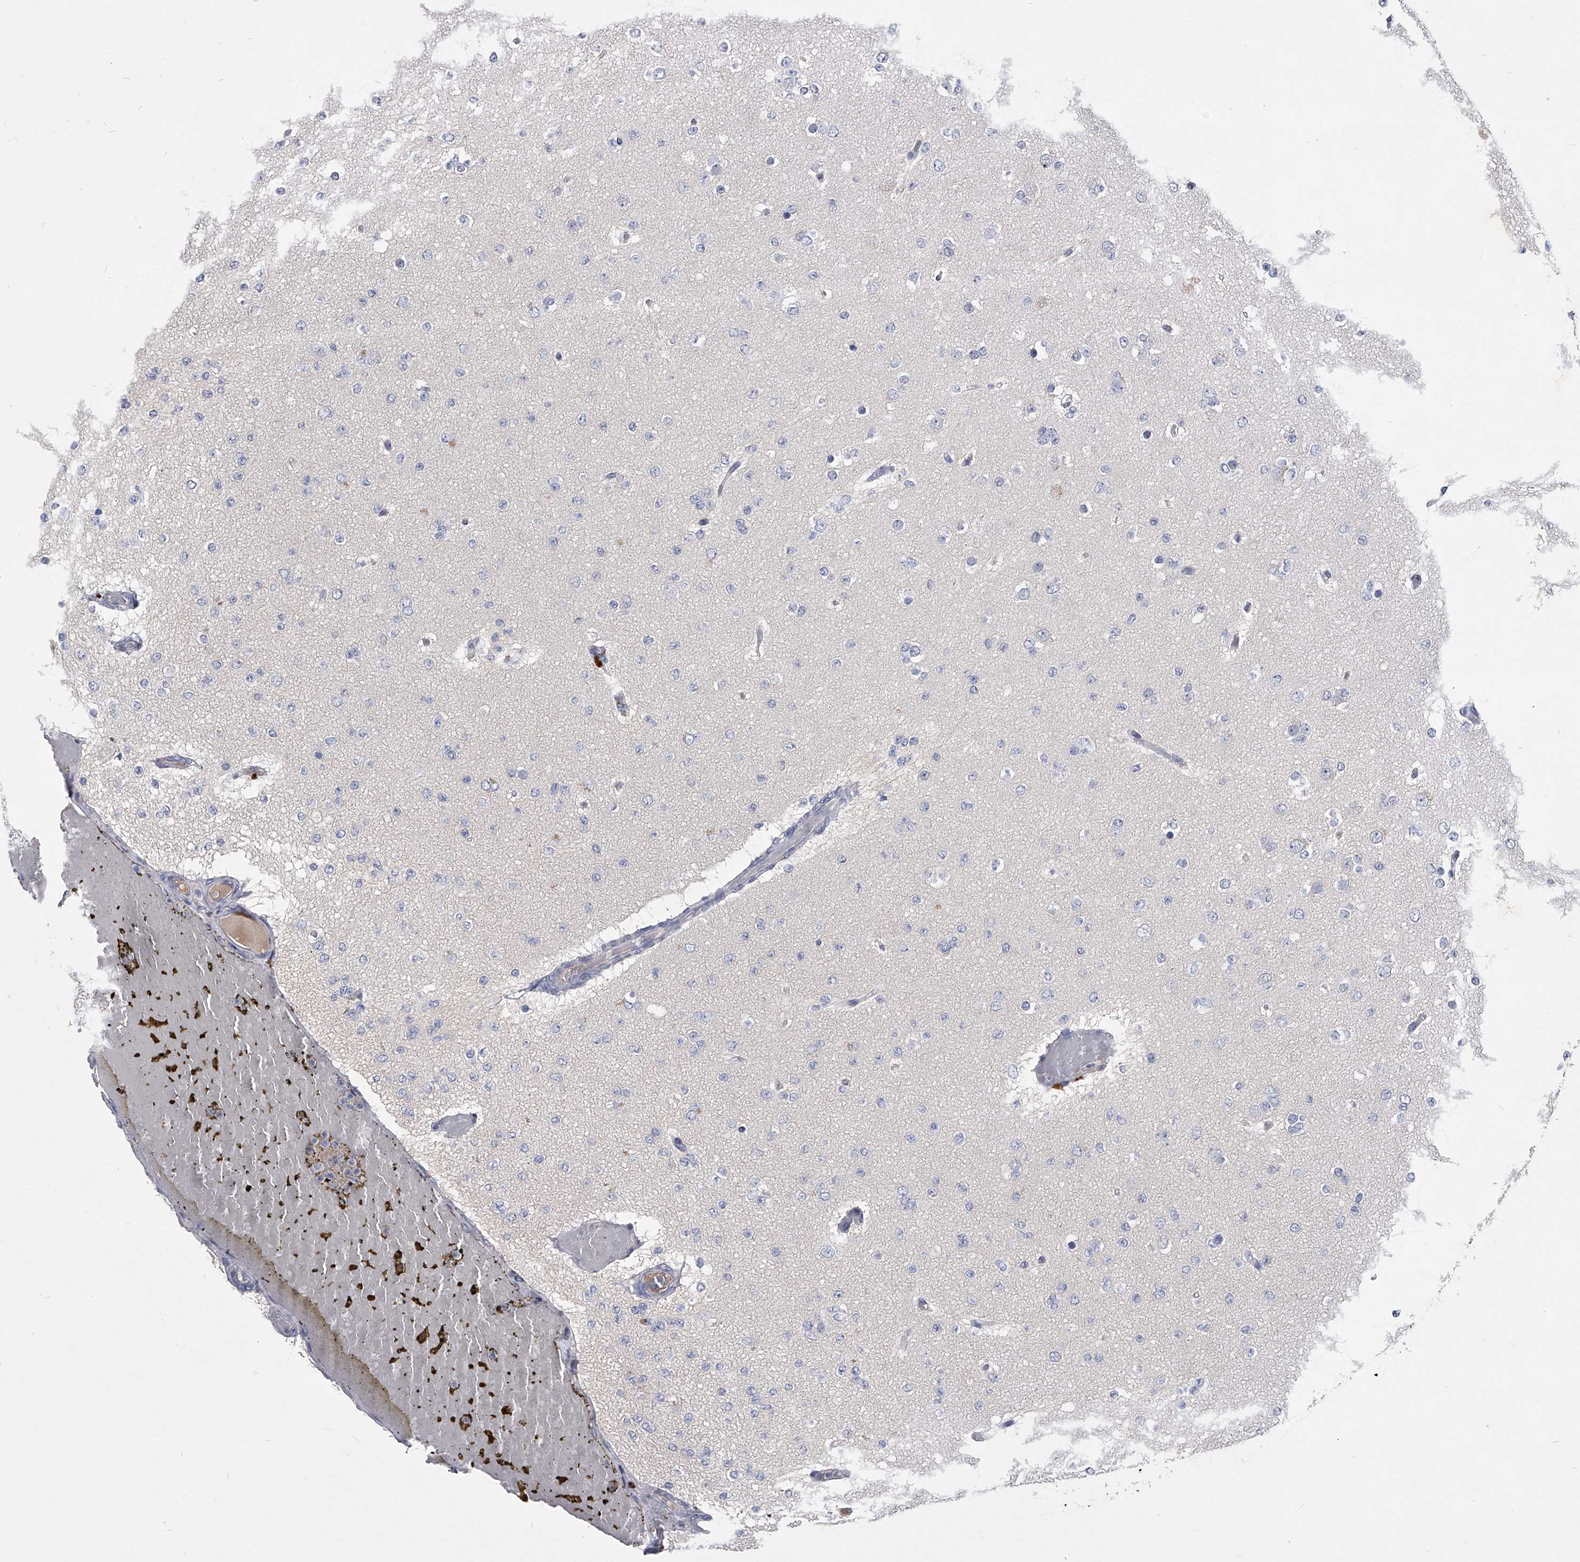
{"staining": {"intensity": "negative", "quantity": "none", "location": "none"}, "tissue": "glioma", "cell_type": "Tumor cells", "image_type": "cancer", "snomed": [{"axis": "morphology", "description": "Glioma, malignant, Low grade"}, {"axis": "topography", "description": "Brain"}], "caption": "A histopathology image of human glioma is negative for staining in tumor cells.", "gene": "CCR4", "patient": {"sex": "female", "age": 22}}